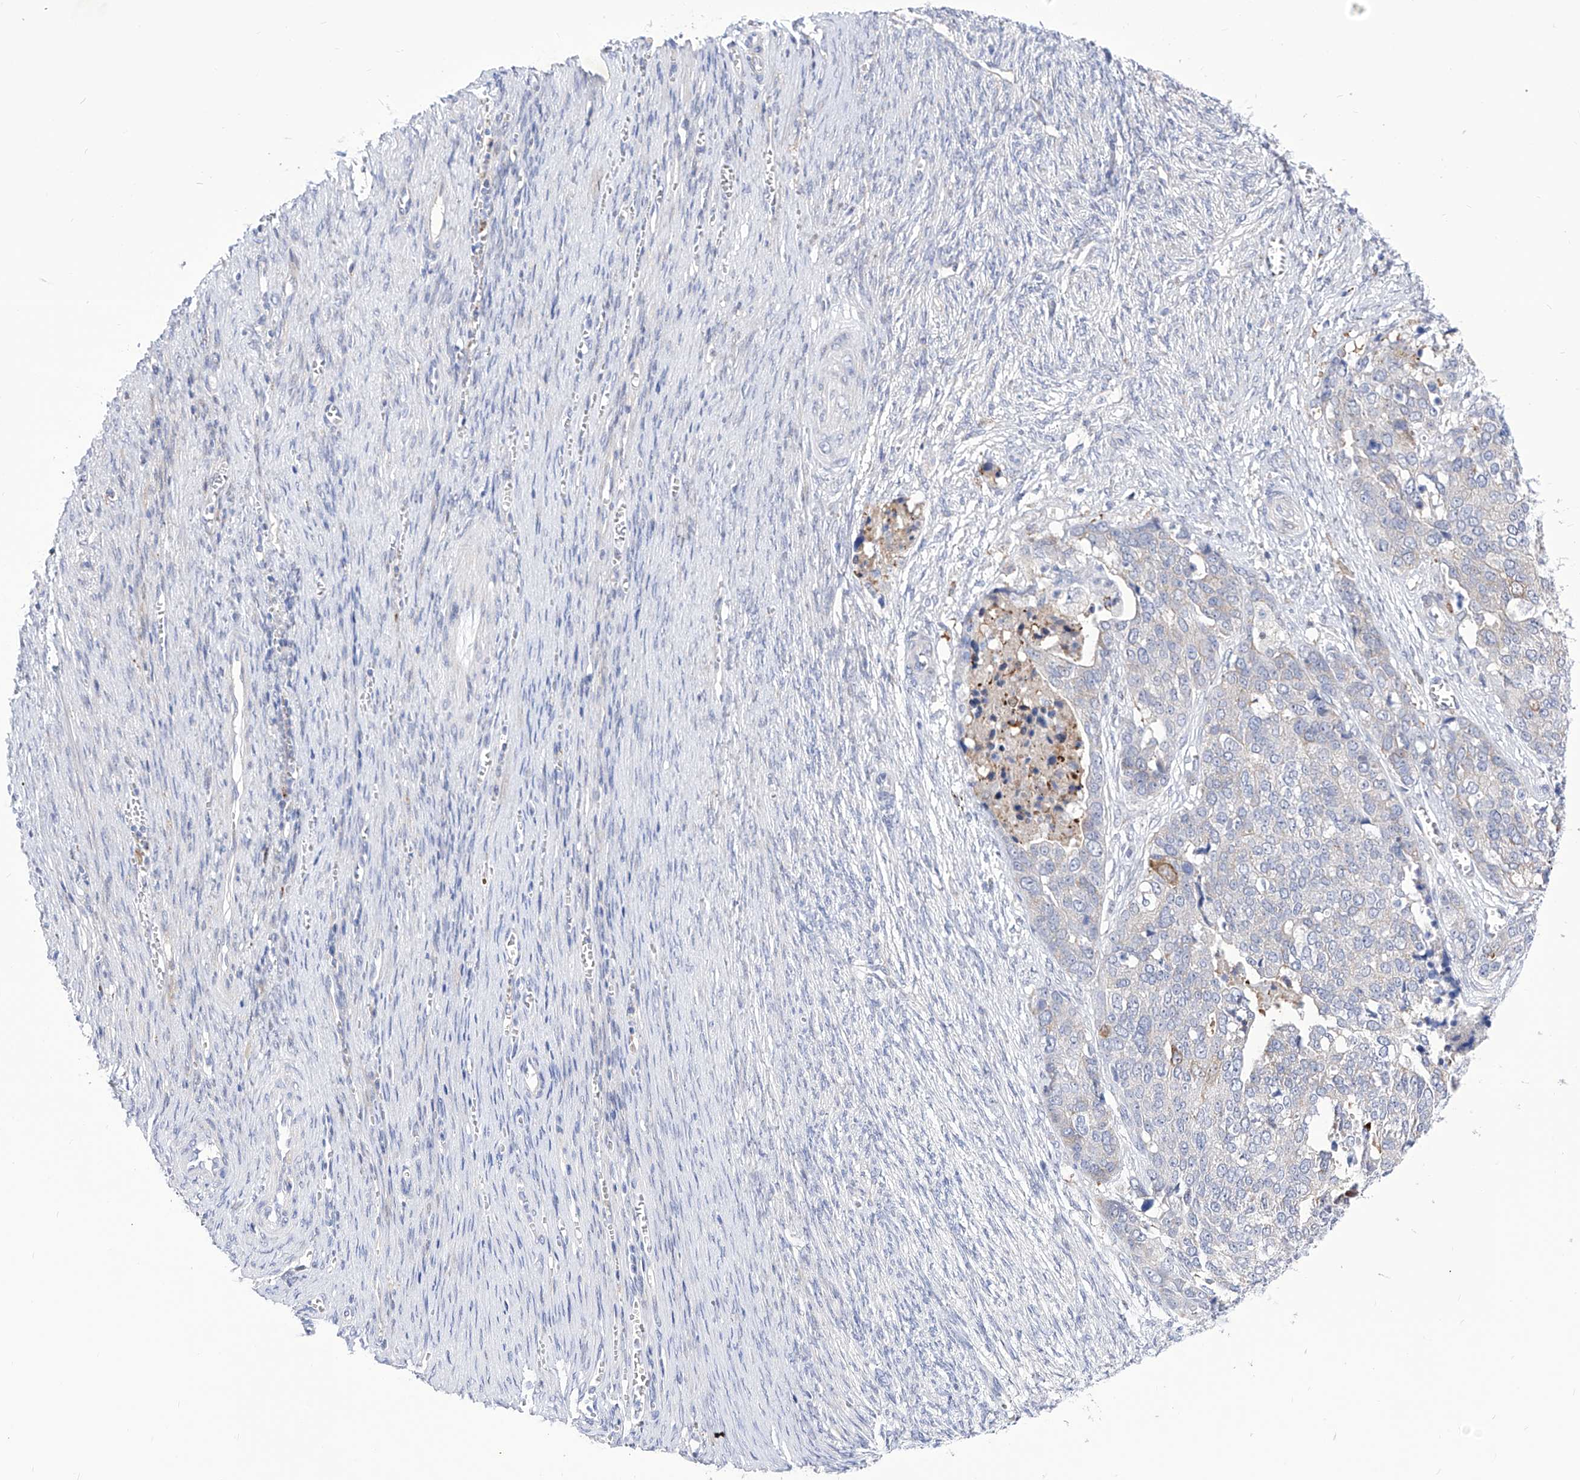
{"staining": {"intensity": "negative", "quantity": "none", "location": "none"}, "tissue": "ovarian cancer", "cell_type": "Tumor cells", "image_type": "cancer", "snomed": [{"axis": "morphology", "description": "Cystadenocarcinoma, serous, NOS"}, {"axis": "topography", "description": "Ovary"}], "caption": "IHC micrograph of human serous cystadenocarcinoma (ovarian) stained for a protein (brown), which demonstrates no expression in tumor cells.", "gene": "C1orf87", "patient": {"sex": "female", "age": 44}}